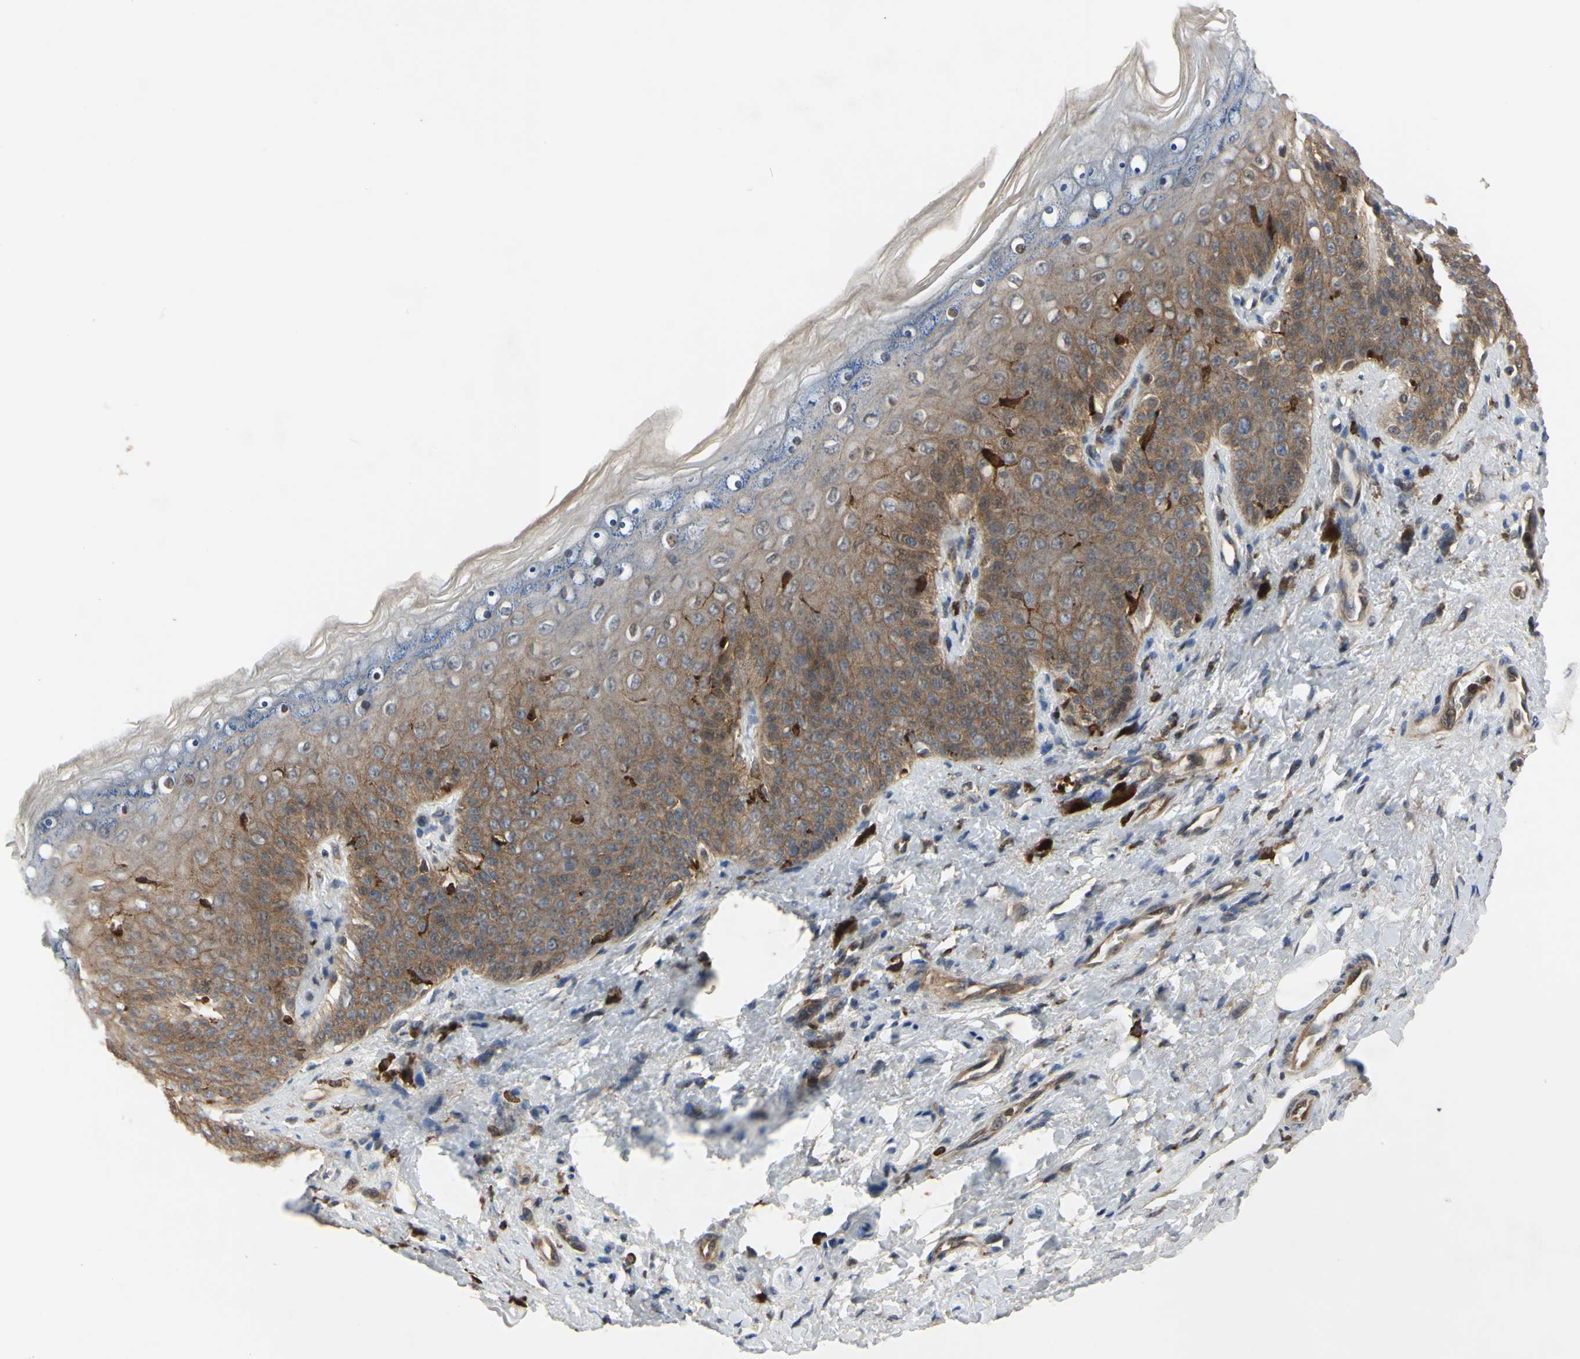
{"staining": {"intensity": "negative", "quantity": "none", "location": "none"}, "tissue": "skin", "cell_type": "Epidermal cells", "image_type": "normal", "snomed": [{"axis": "morphology", "description": "Normal tissue, NOS"}, {"axis": "topography", "description": "Anal"}], "caption": "High power microscopy photomicrograph of an immunohistochemistry photomicrograph of unremarkable skin, revealing no significant expression in epidermal cells.", "gene": "PLXNA2", "patient": {"sex": "female", "age": 46}}